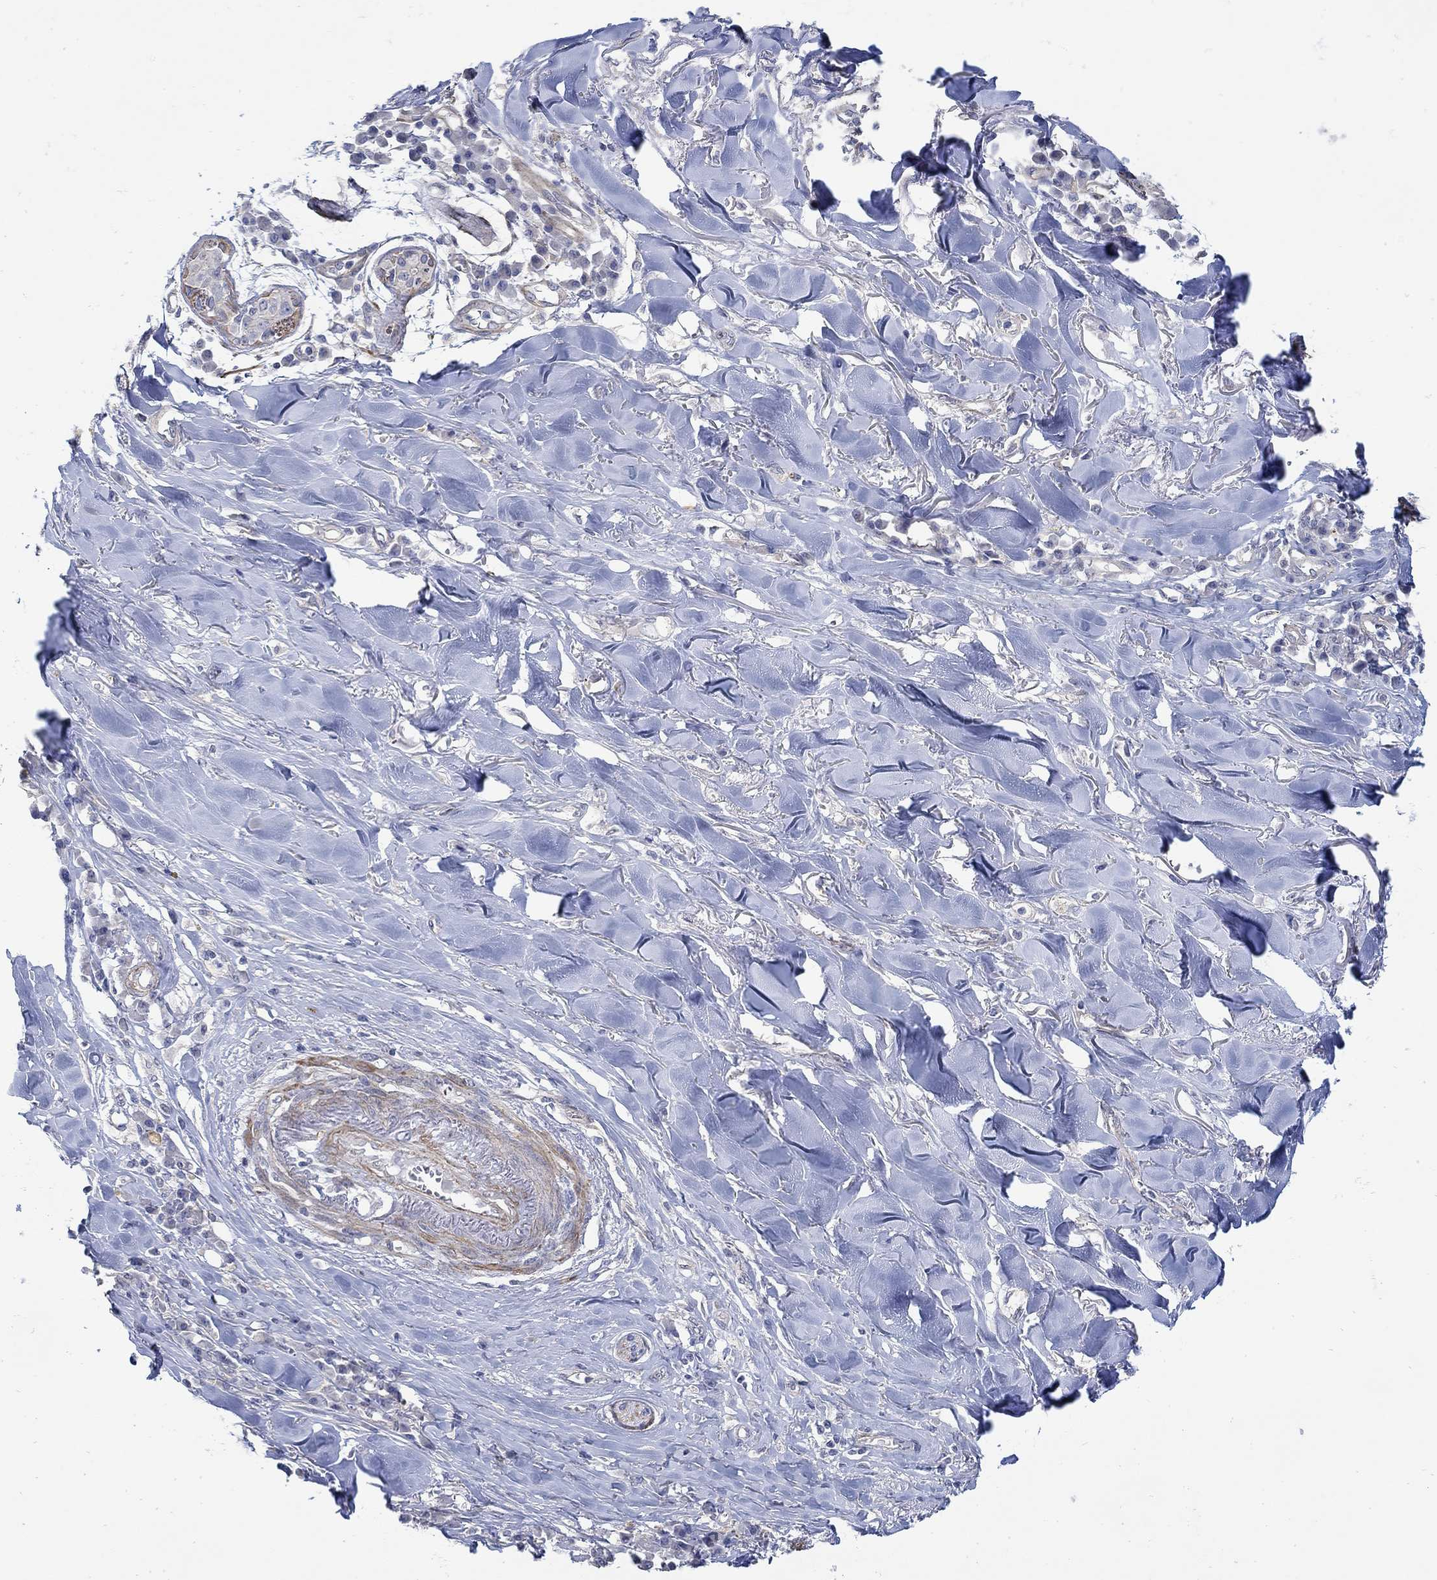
{"staining": {"intensity": "negative", "quantity": "none", "location": "none"}, "tissue": "skin cancer", "cell_type": "Tumor cells", "image_type": "cancer", "snomed": [{"axis": "morphology", "description": "Squamous cell carcinoma, NOS"}, {"axis": "topography", "description": "Skin"}], "caption": "This is an IHC image of skin cancer. There is no expression in tumor cells.", "gene": "SCN7A", "patient": {"sex": "male", "age": 82}}